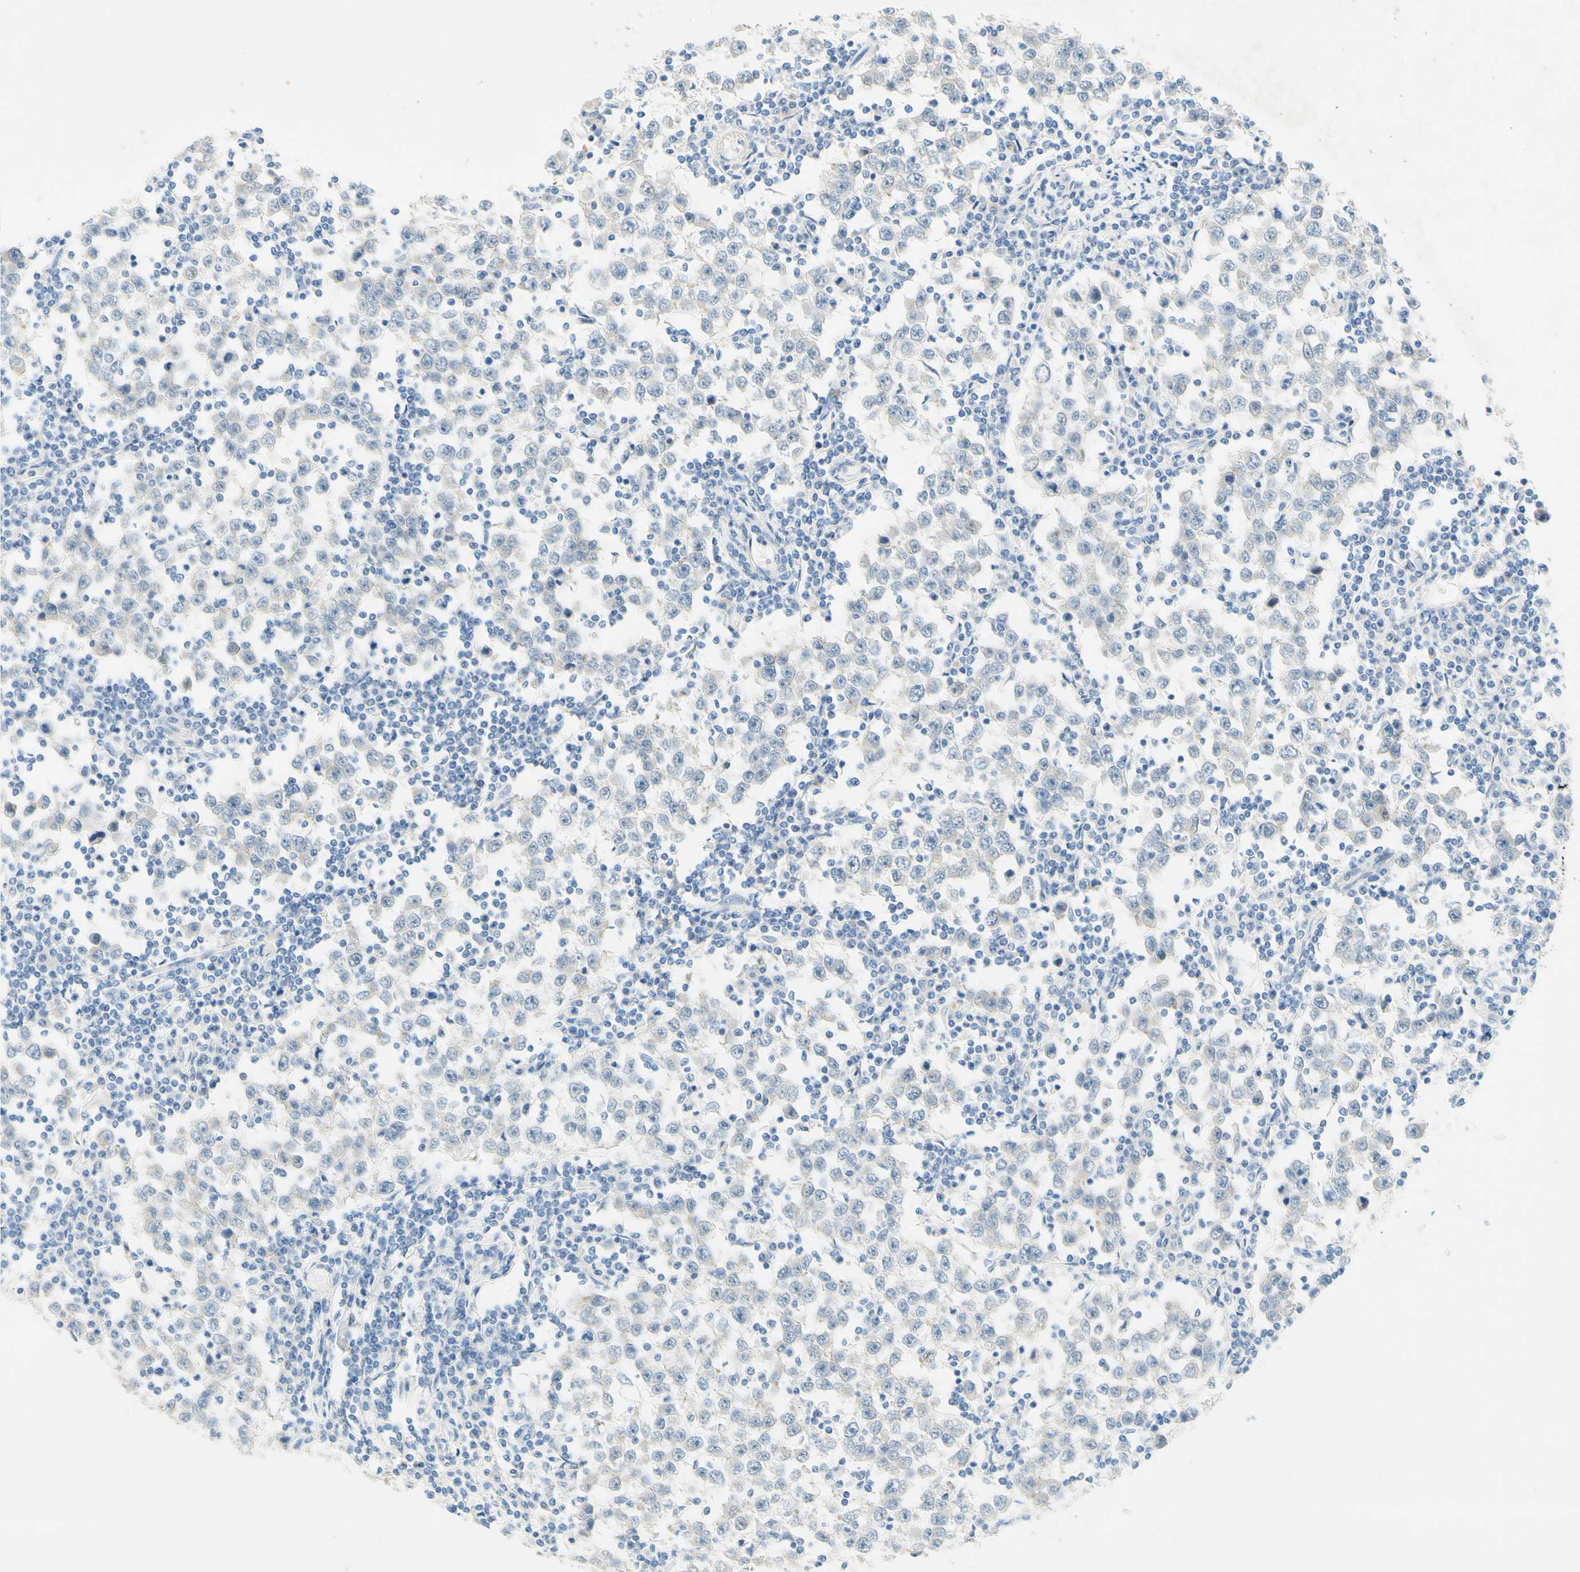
{"staining": {"intensity": "weak", "quantity": "<25%", "location": "cytoplasmic/membranous"}, "tissue": "testis cancer", "cell_type": "Tumor cells", "image_type": "cancer", "snomed": [{"axis": "morphology", "description": "Seminoma, NOS"}, {"axis": "topography", "description": "Testis"}], "caption": "Immunohistochemistry (IHC) micrograph of testis cancer stained for a protein (brown), which shows no staining in tumor cells.", "gene": "ENTREP2", "patient": {"sex": "male", "age": 65}}